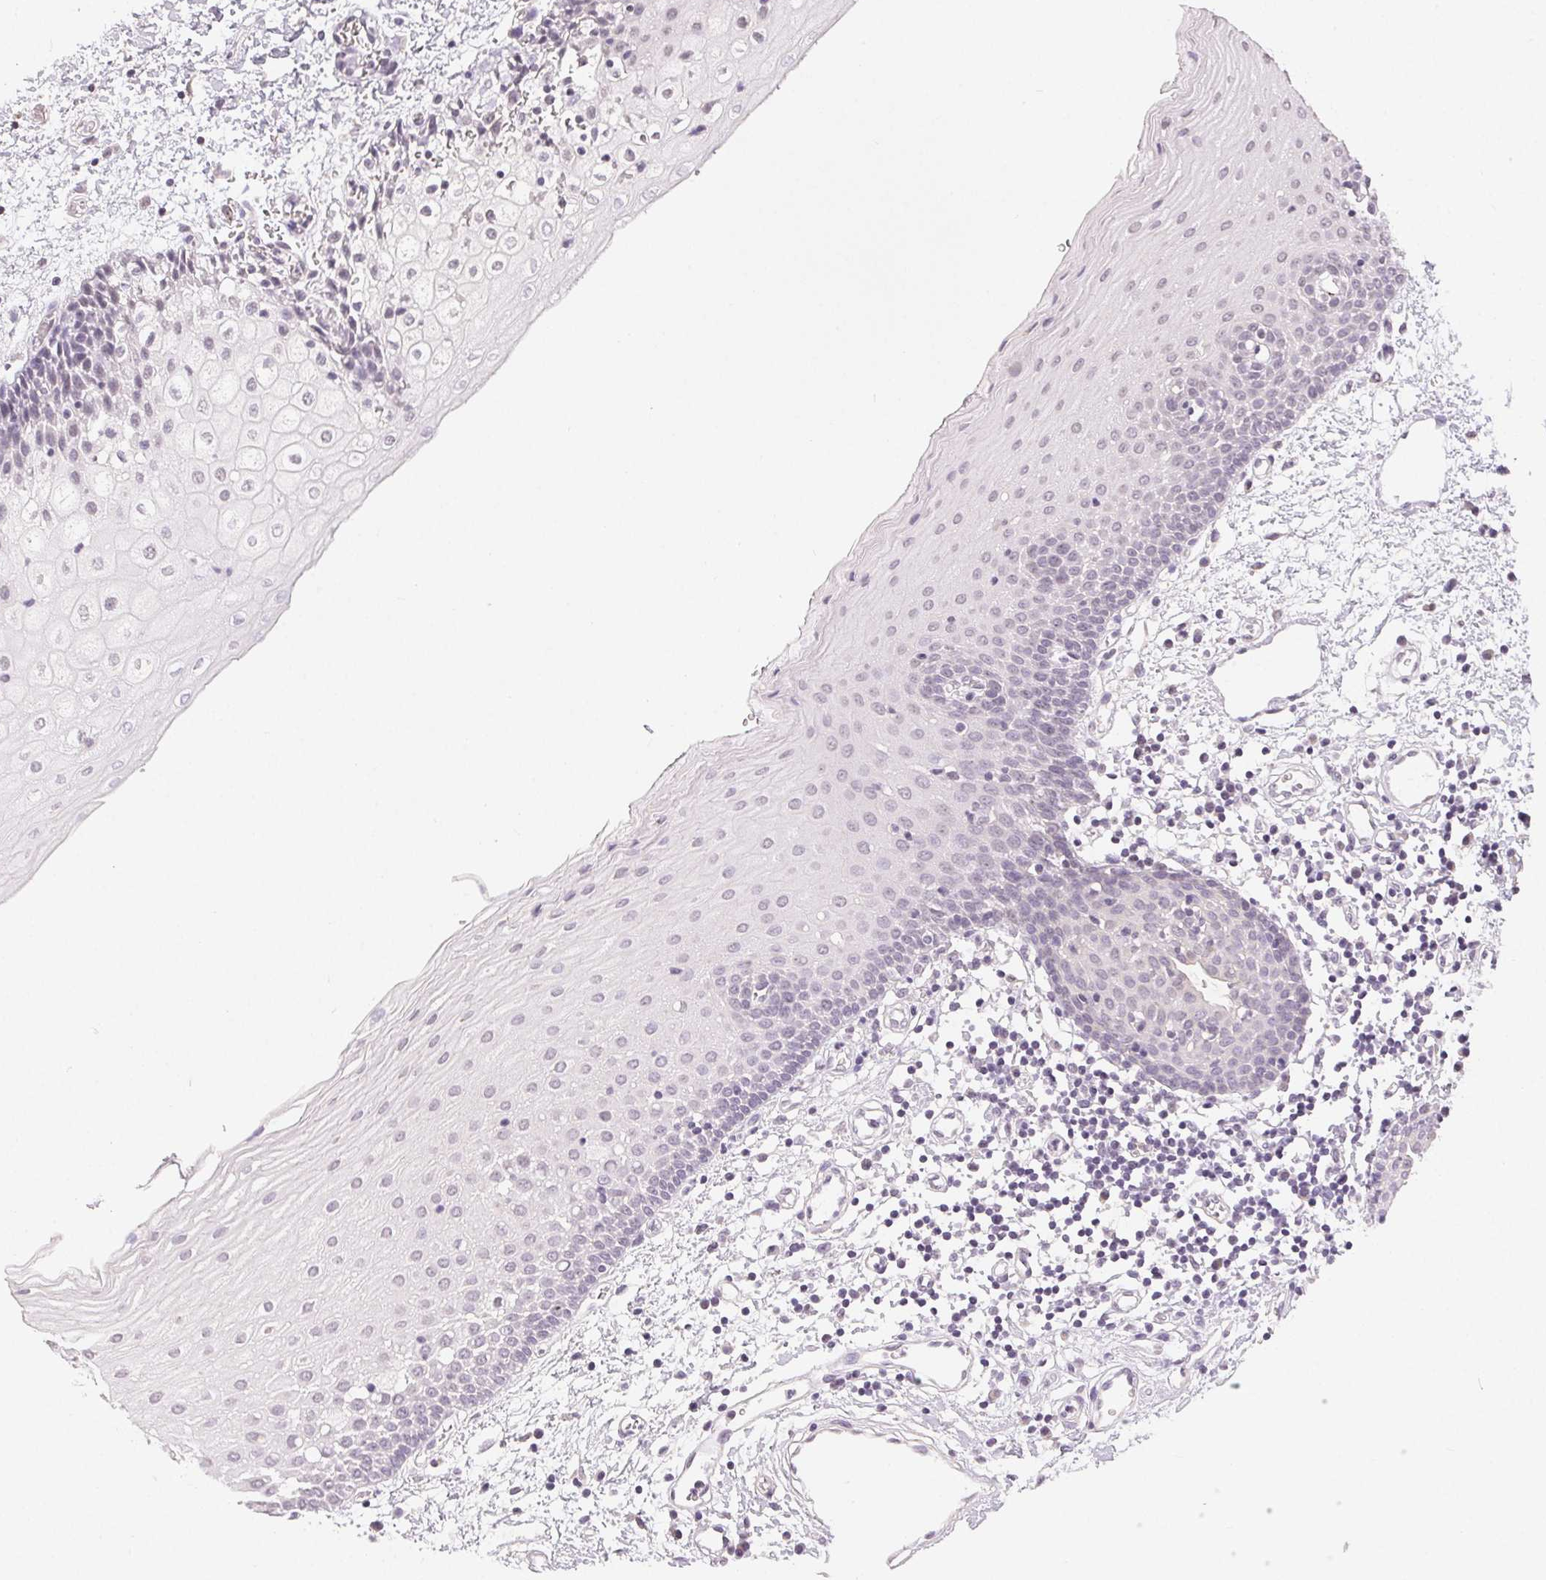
{"staining": {"intensity": "negative", "quantity": "none", "location": "none"}, "tissue": "oral mucosa", "cell_type": "Squamous epithelial cells", "image_type": "normal", "snomed": [{"axis": "morphology", "description": "Normal tissue, NOS"}, {"axis": "topography", "description": "Oral tissue"}], "caption": "This is a image of immunohistochemistry staining of benign oral mucosa, which shows no expression in squamous epithelial cells.", "gene": "TMEM174", "patient": {"sex": "female", "age": 43}}